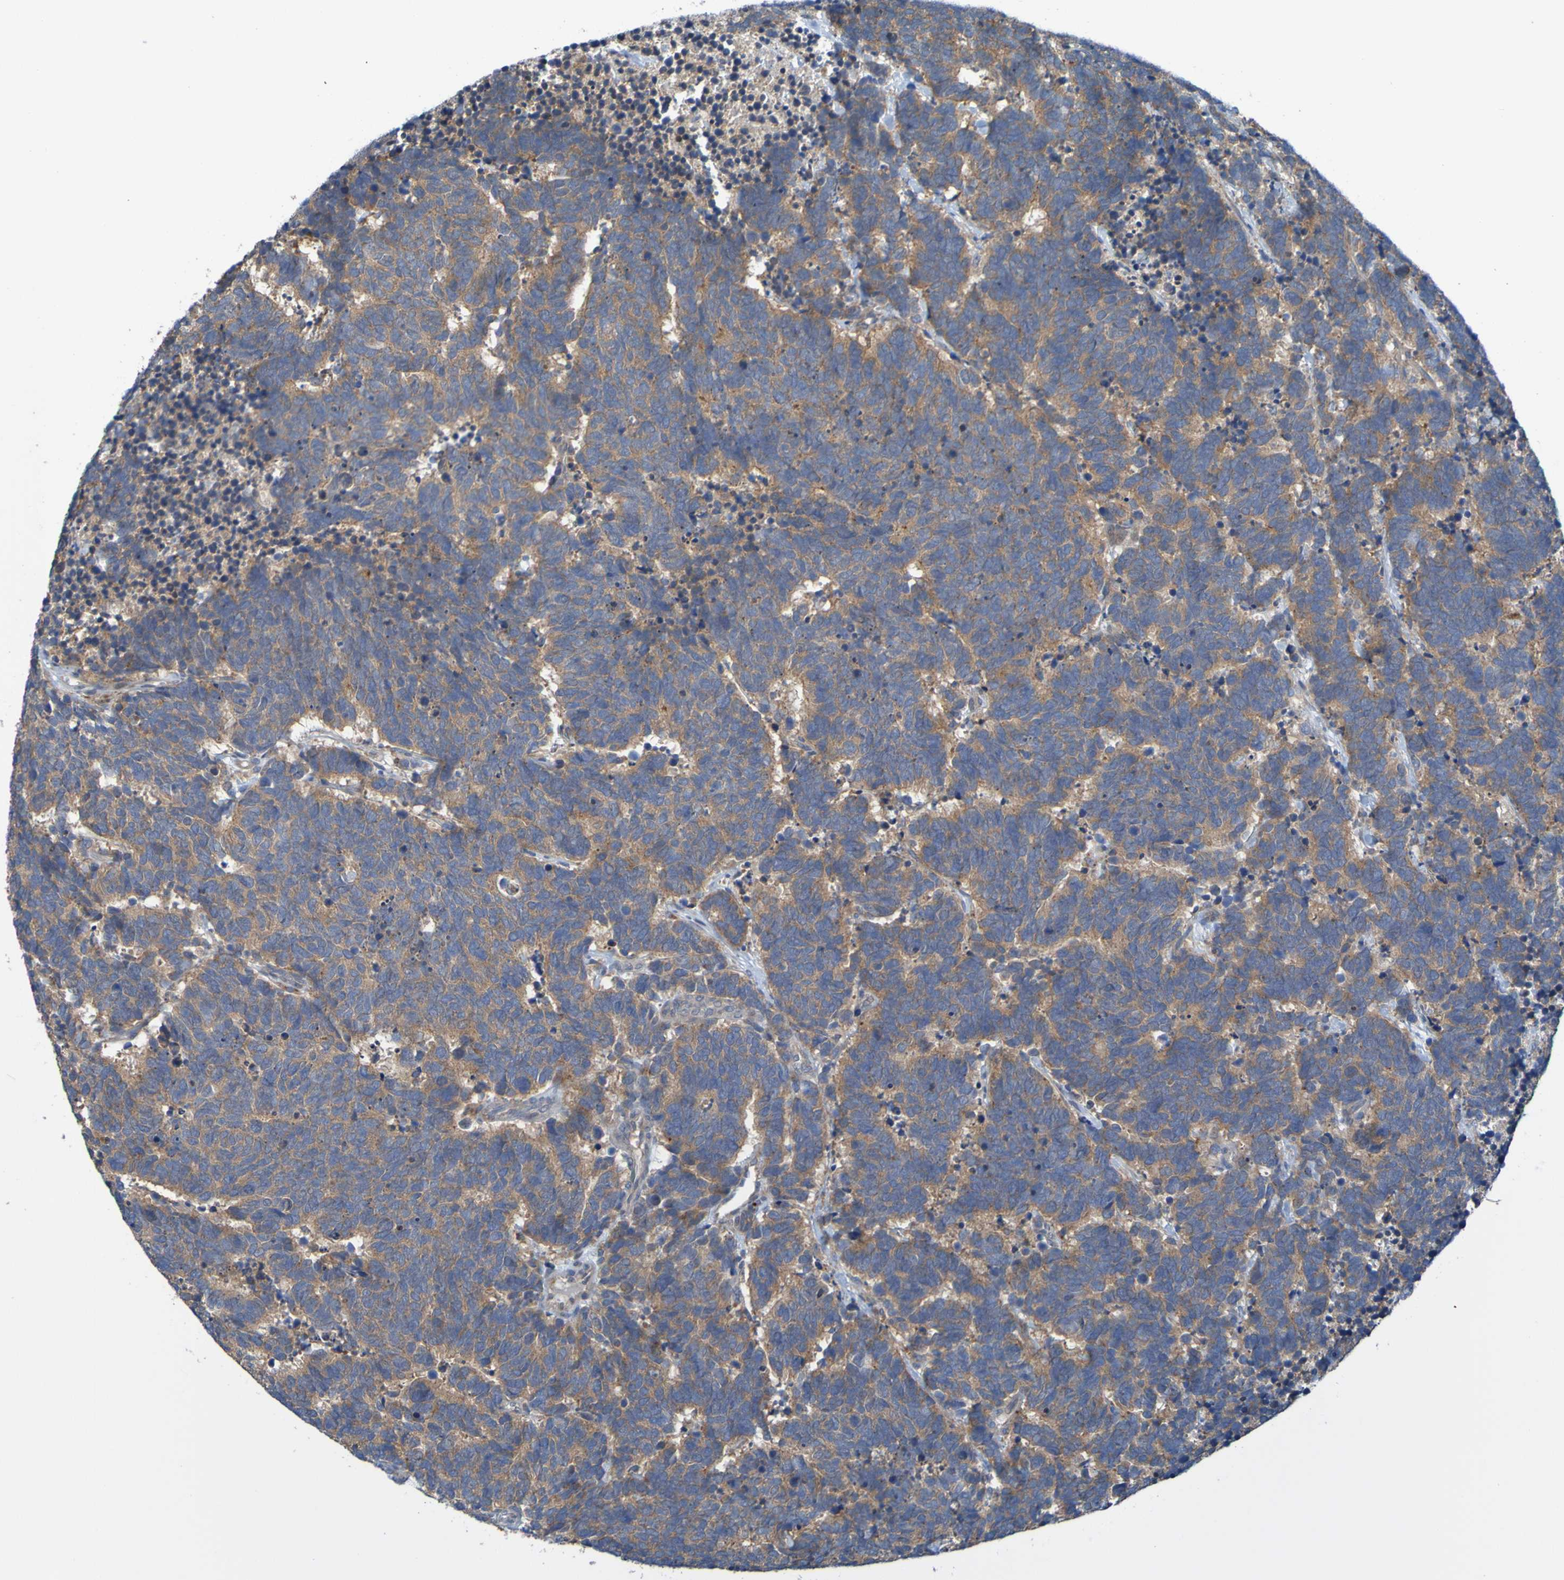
{"staining": {"intensity": "moderate", "quantity": ">75%", "location": "cytoplasmic/membranous"}, "tissue": "carcinoid", "cell_type": "Tumor cells", "image_type": "cancer", "snomed": [{"axis": "morphology", "description": "Carcinoma, NOS"}, {"axis": "morphology", "description": "Carcinoid, malignant, NOS"}, {"axis": "topography", "description": "Urinary bladder"}], "caption": "High-magnification brightfield microscopy of carcinoid stained with DAB (brown) and counterstained with hematoxylin (blue). tumor cells exhibit moderate cytoplasmic/membranous staining is present in approximately>75% of cells. The protein is shown in brown color, while the nuclei are stained blue.", "gene": "SDK1", "patient": {"sex": "male", "age": 57}}